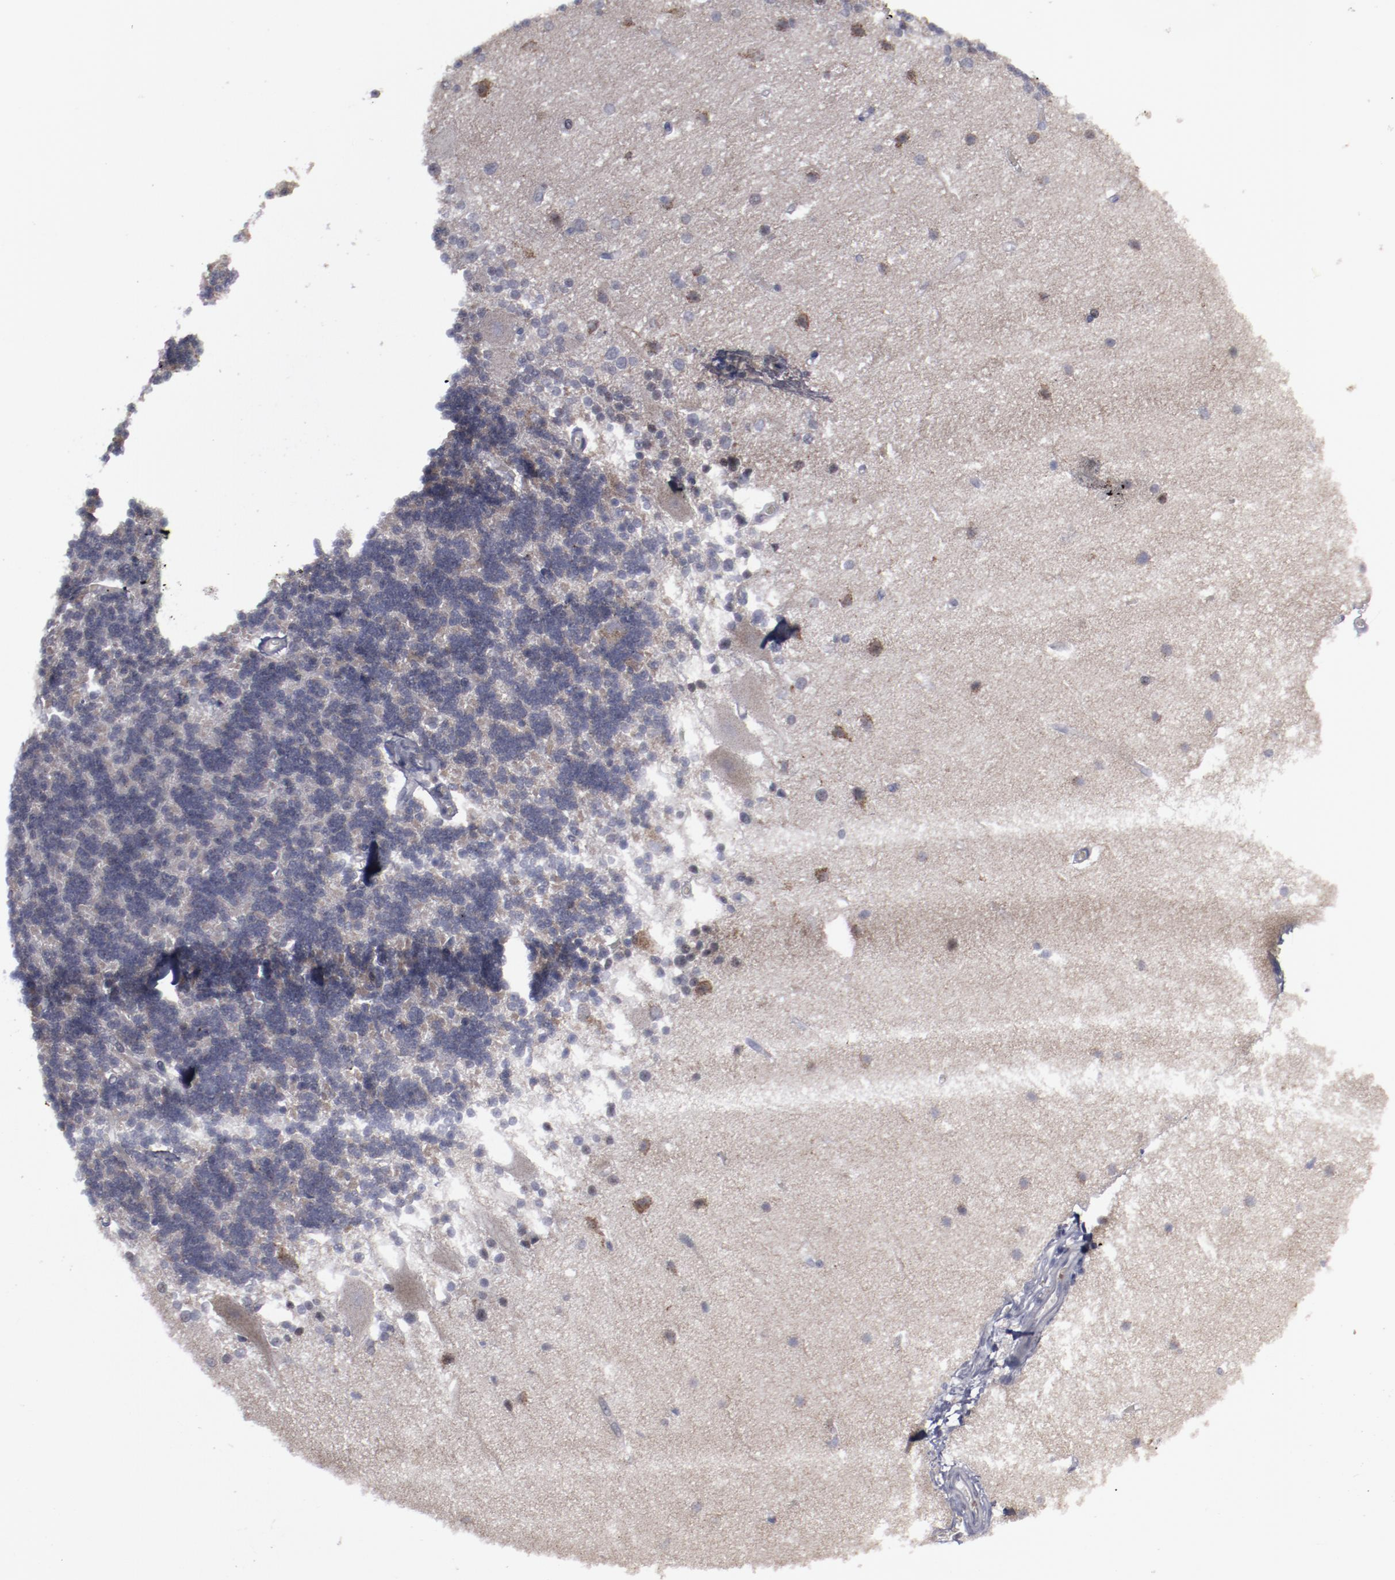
{"staining": {"intensity": "weak", "quantity": "<25%", "location": "cytoplasmic/membranous"}, "tissue": "cerebellum", "cell_type": "Cells in granular layer", "image_type": "normal", "snomed": [{"axis": "morphology", "description": "Normal tissue, NOS"}, {"axis": "topography", "description": "Cerebellum"}], "caption": "Cells in granular layer show no significant expression in benign cerebellum.", "gene": "MYOM2", "patient": {"sex": "female", "age": 54}}